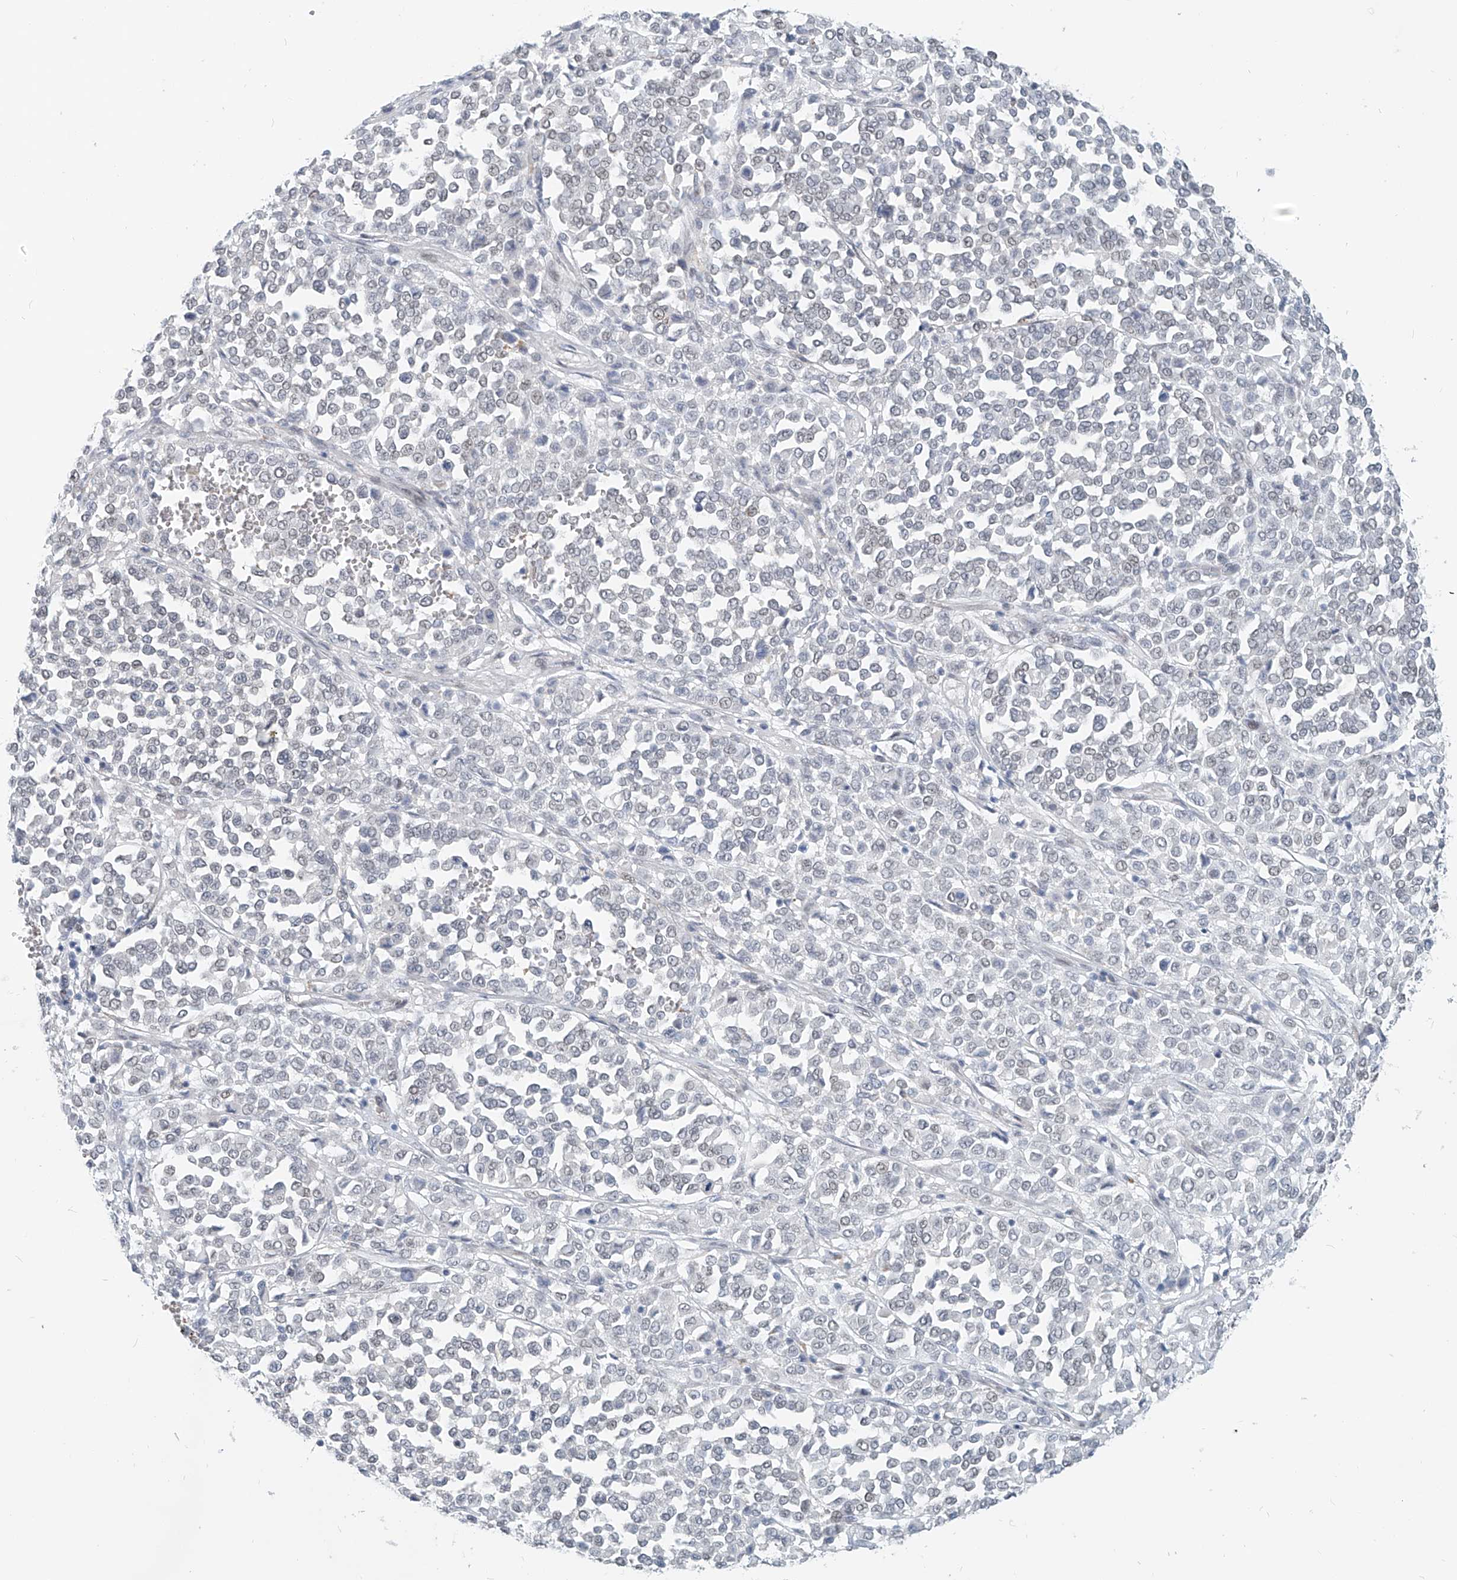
{"staining": {"intensity": "negative", "quantity": "none", "location": "none"}, "tissue": "melanoma", "cell_type": "Tumor cells", "image_type": "cancer", "snomed": [{"axis": "morphology", "description": "Malignant melanoma, Metastatic site"}, {"axis": "topography", "description": "Pancreas"}], "caption": "Immunohistochemistry image of malignant melanoma (metastatic site) stained for a protein (brown), which shows no positivity in tumor cells.", "gene": "SASH1", "patient": {"sex": "female", "age": 30}}